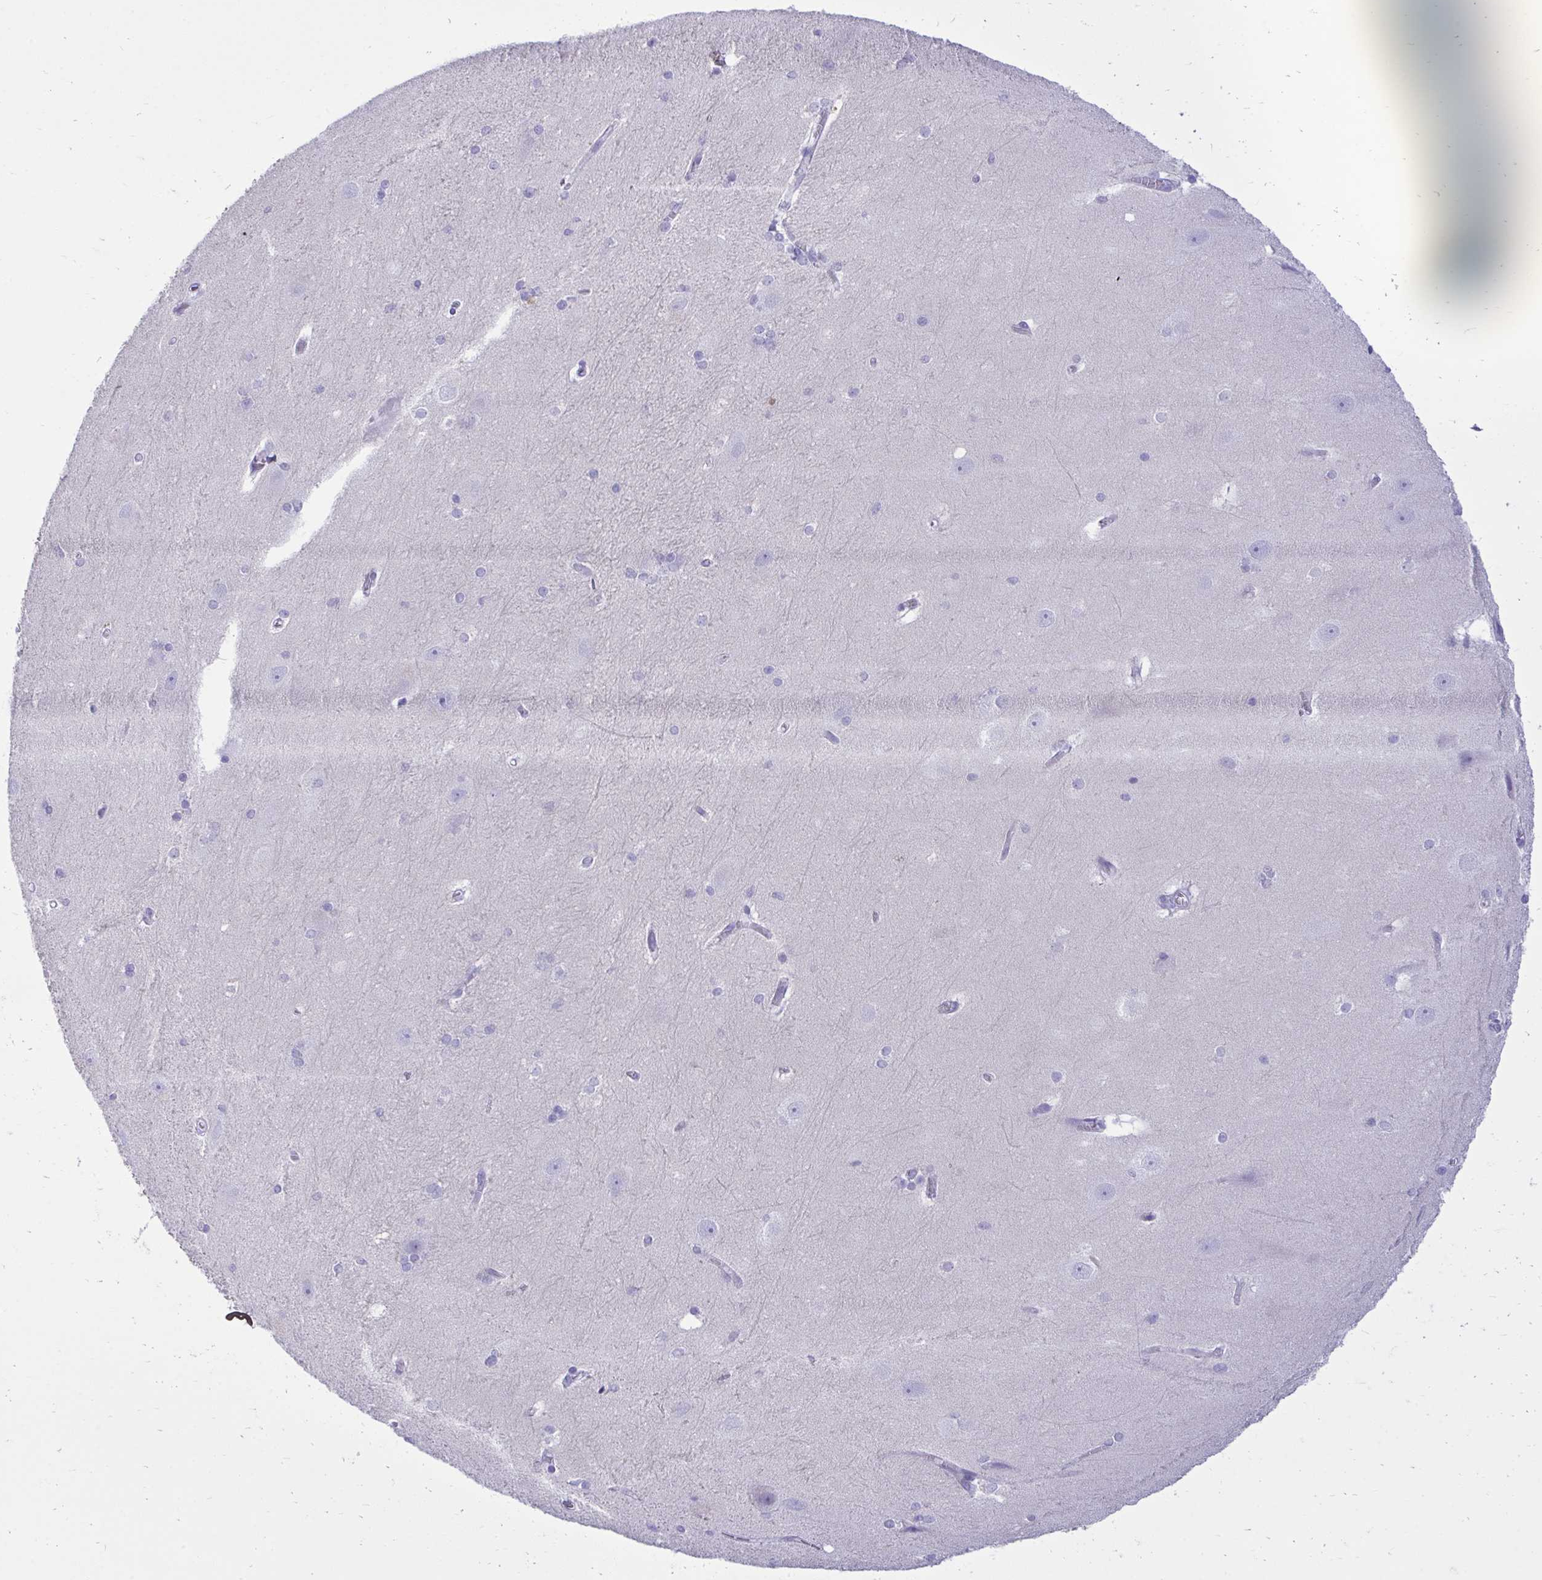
{"staining": {"intensity": "negative", "quantity": "none", "location": "none"}, "tissue": "hippocampus", "cell_type": "Glial cells", "image_type": "normal", "snomed": [{"axis": "morphology", "description": "Normal tissue, NOS"}, {"axis": "topography", "description": "Cerebral cortex"}, {"axis": "topography", "description": "Hippocampus"}], "caption": "IHC histopathology image of normal hippocampus: hippocampus stained with DAB displays no significant protein expression in glial cells. Brightfield microscopy of immunohistochemistry (IHC) stained with DAB (3,3'-diaminobenzidine) (brown) and hematoxylin (blue), captured at high magnification.", "gene": "ANKDD1B", "patient": {"sex": "female", "age": 19}}